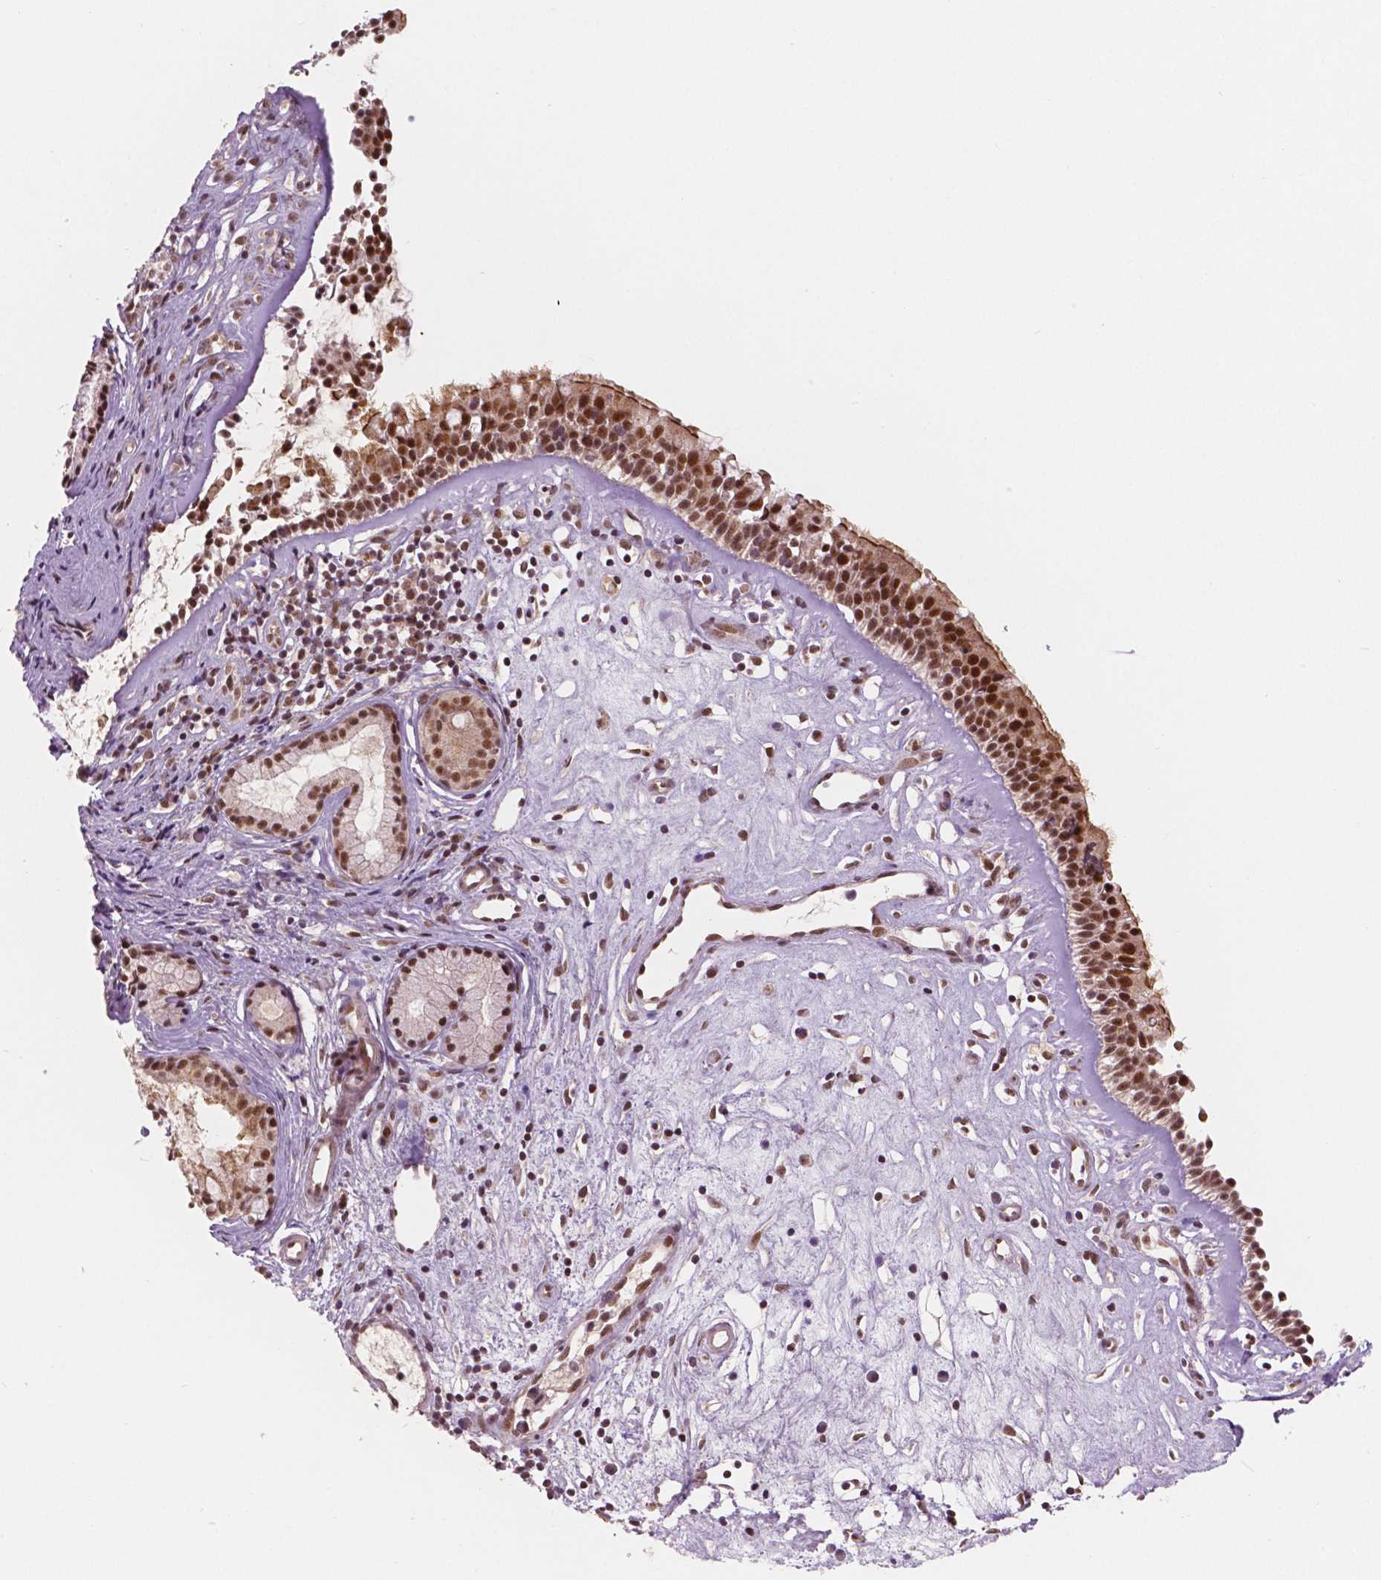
{"staining": {"intensity": "moderate", "quantity": ">75%", "location": "cytoplasmic/membranous,nuclear"}, "tissue": "nasopharynx", "cell_type": "Respiratory epithelial cells", "image_type": "normal", "snomed": [{"axis": "morphology", "description": "Normal tissue, NOS"}, {"axis": "topography", "description": "Nasopharynx"}], "caption": "Protein positivity by immunohistochemistry shows moderate cytoplasmic/membranous,nuclear positivity in about >75% of respiratory epithelial cells in normal nasopharynx.", "gene": "NSD2", "patient": {"sex": "female", "age": 52}}